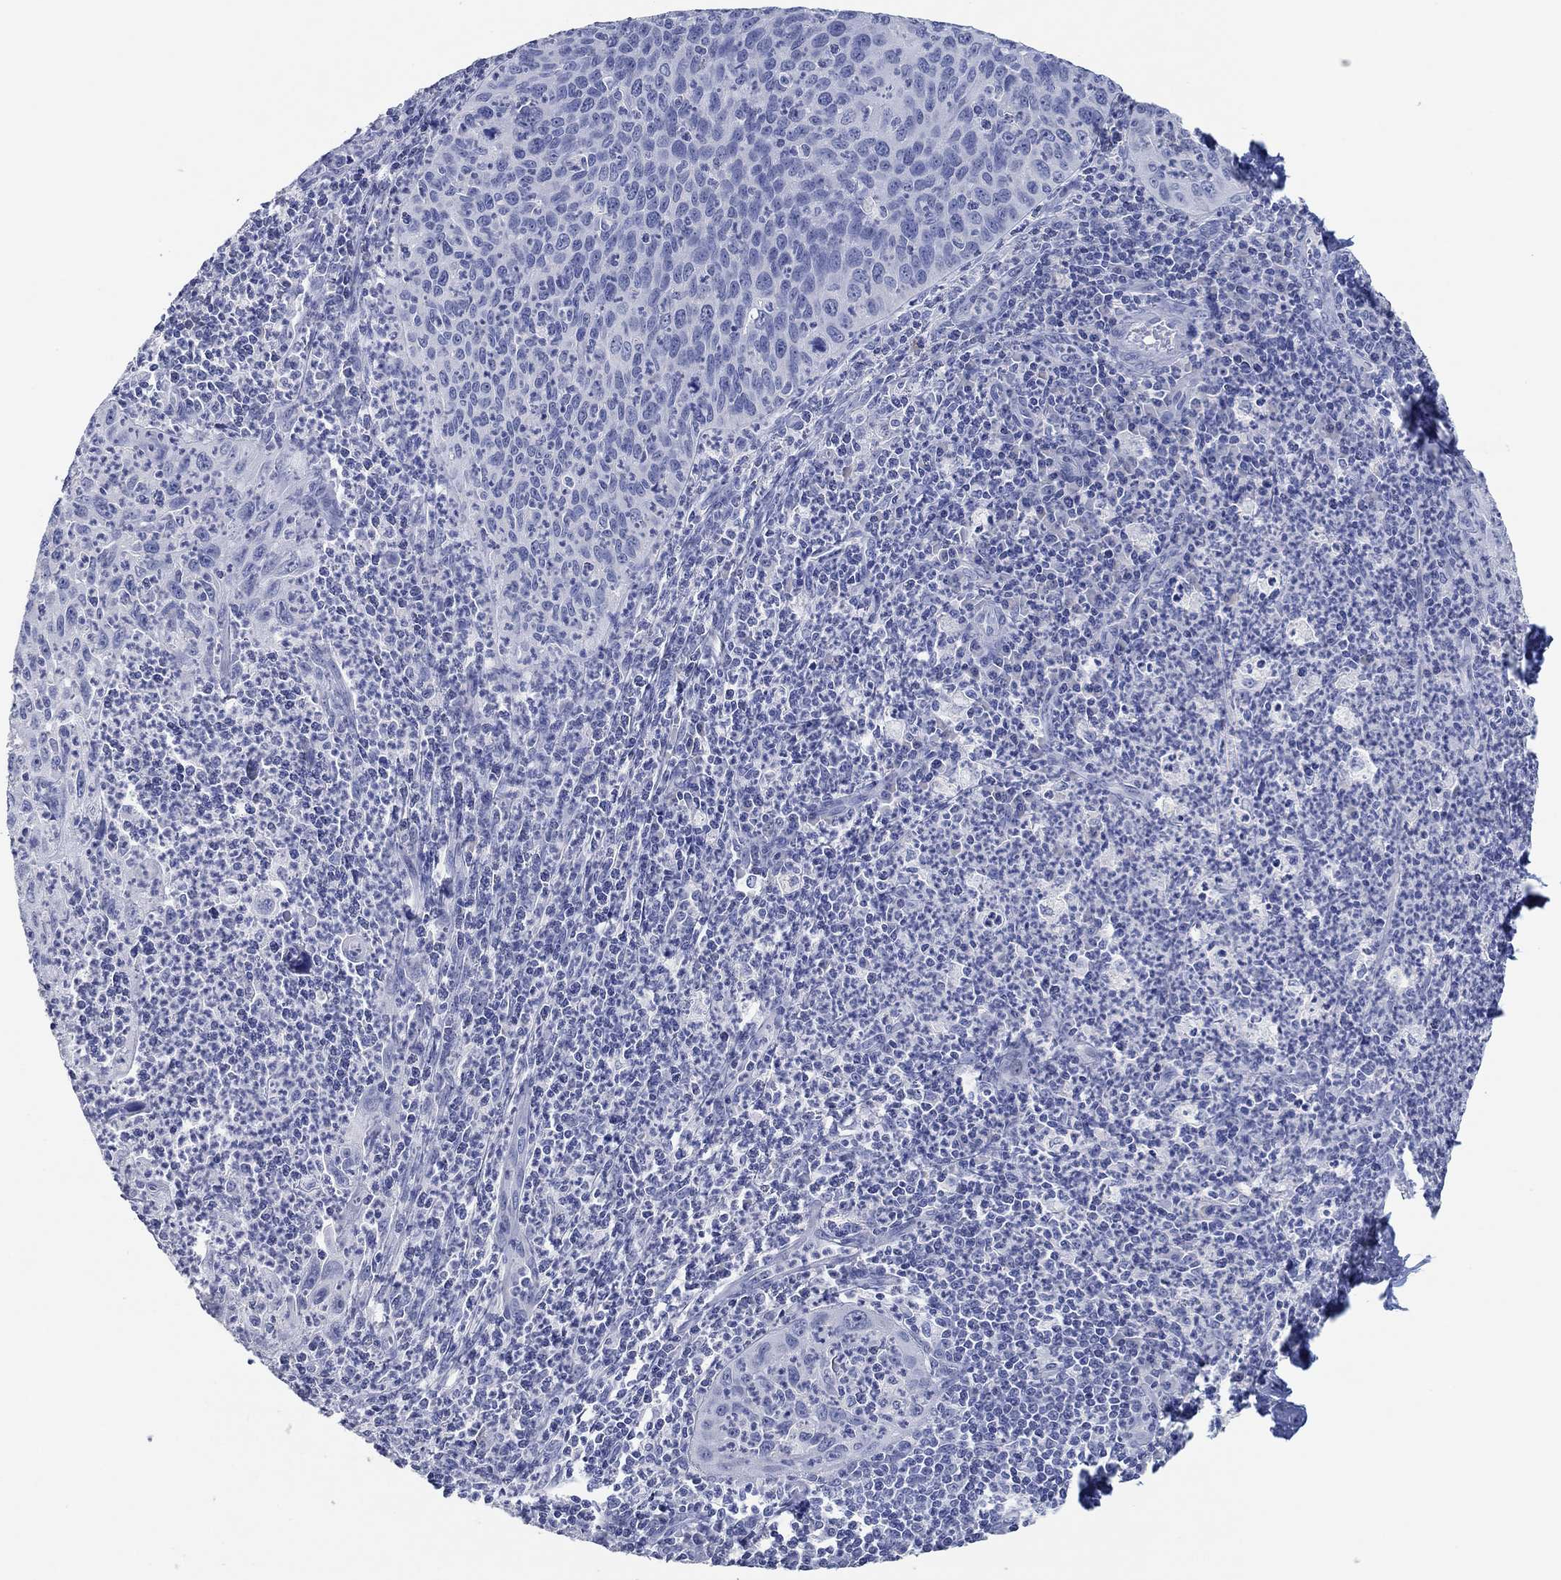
{"staining": {"intensity": "negative", "quantity": "none", "location": "none"}, "tissue": "cervical cancer", "cell_type": "Tumor cells", "image_type": "cancer", "snomed": [{"axis": "morphology", "description": "Squamous cell carcinoma, NOS"}, {"axis": "topography", "description": "Cervix"}], "caption": "An image of human squamous cell carcinoma (cervical) is negative for staining in tumor cells.", "gene": "POU5F1", "patient": {"sex": "female", "age": 26}}